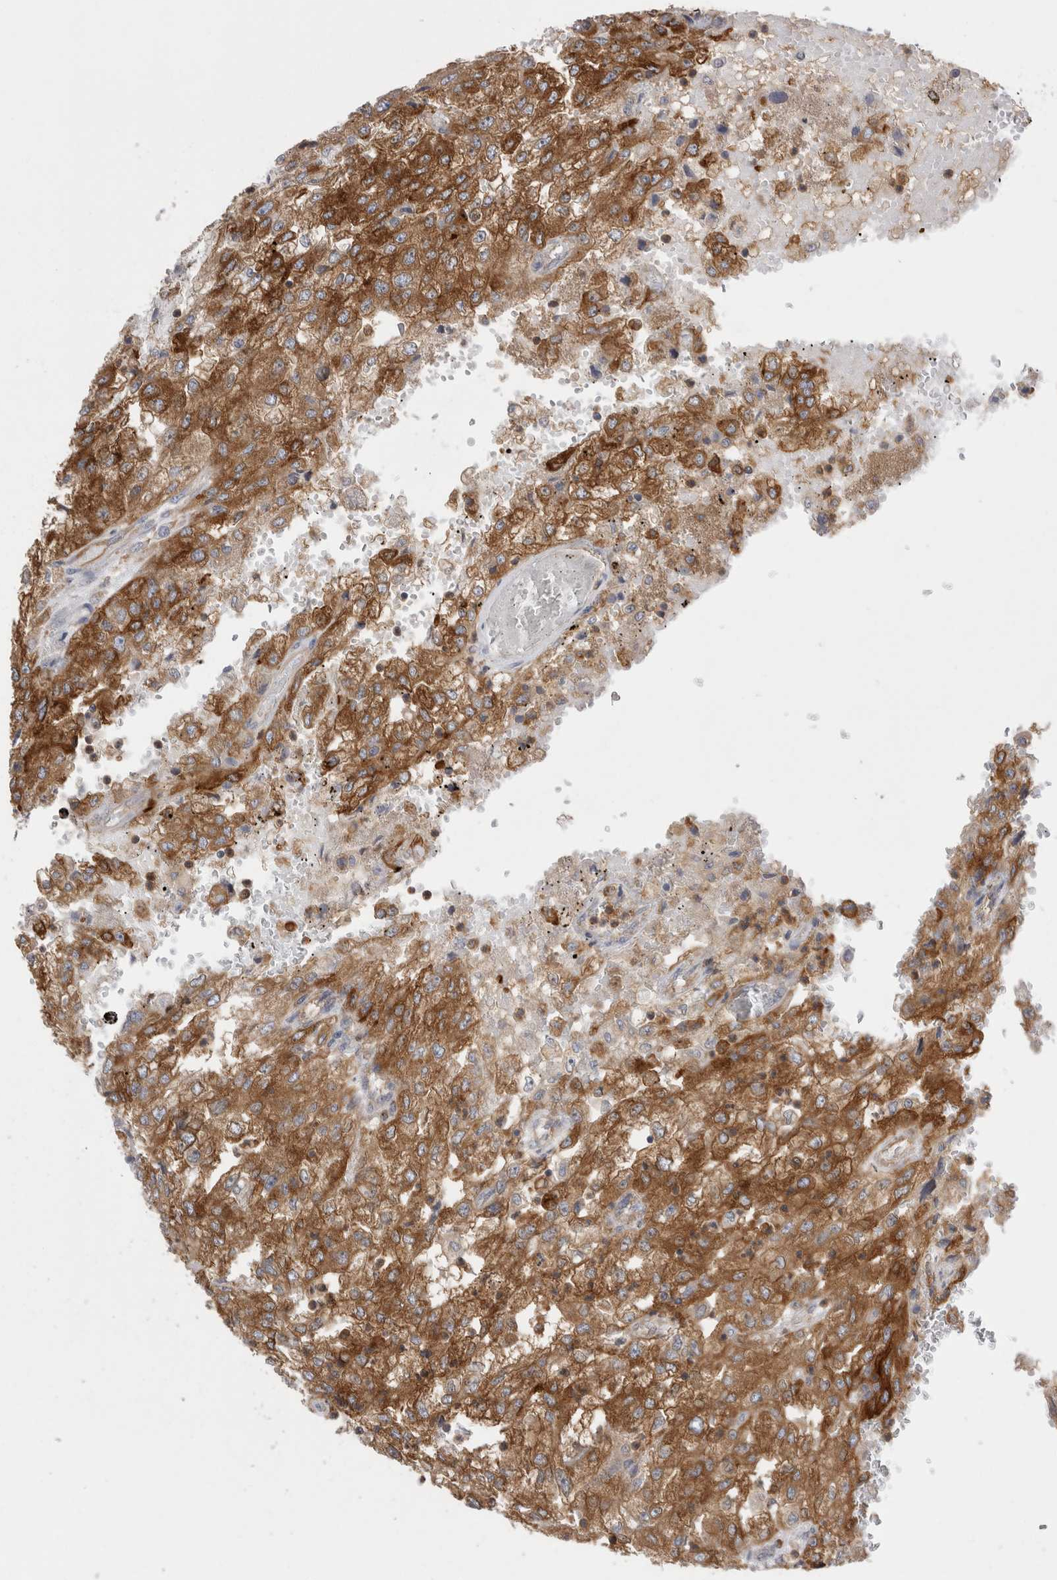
{"staining": {"intensity": "strong", "quantity": ">75%", "location": "cytoplasmic/membranous"}, "tissue": "renal cancer", "cell_type": "Tumor cells", "image_type": "cancer", "snomed": [{"axis": "morphology", "description": "Adenocarcinoma, NOS"}, {"axis": "topography", "description": "Kidney"}], "caption": "This image demonstrates immunohistochemistry (IHC) staining of human renal cancer (adenocarcinoma), with high strong cytoplasmic/membranous staining in approximately >75% of tumor cells.", "gene": "RAB11FIP1", "patient": {"sex": "female", "age": 54}}